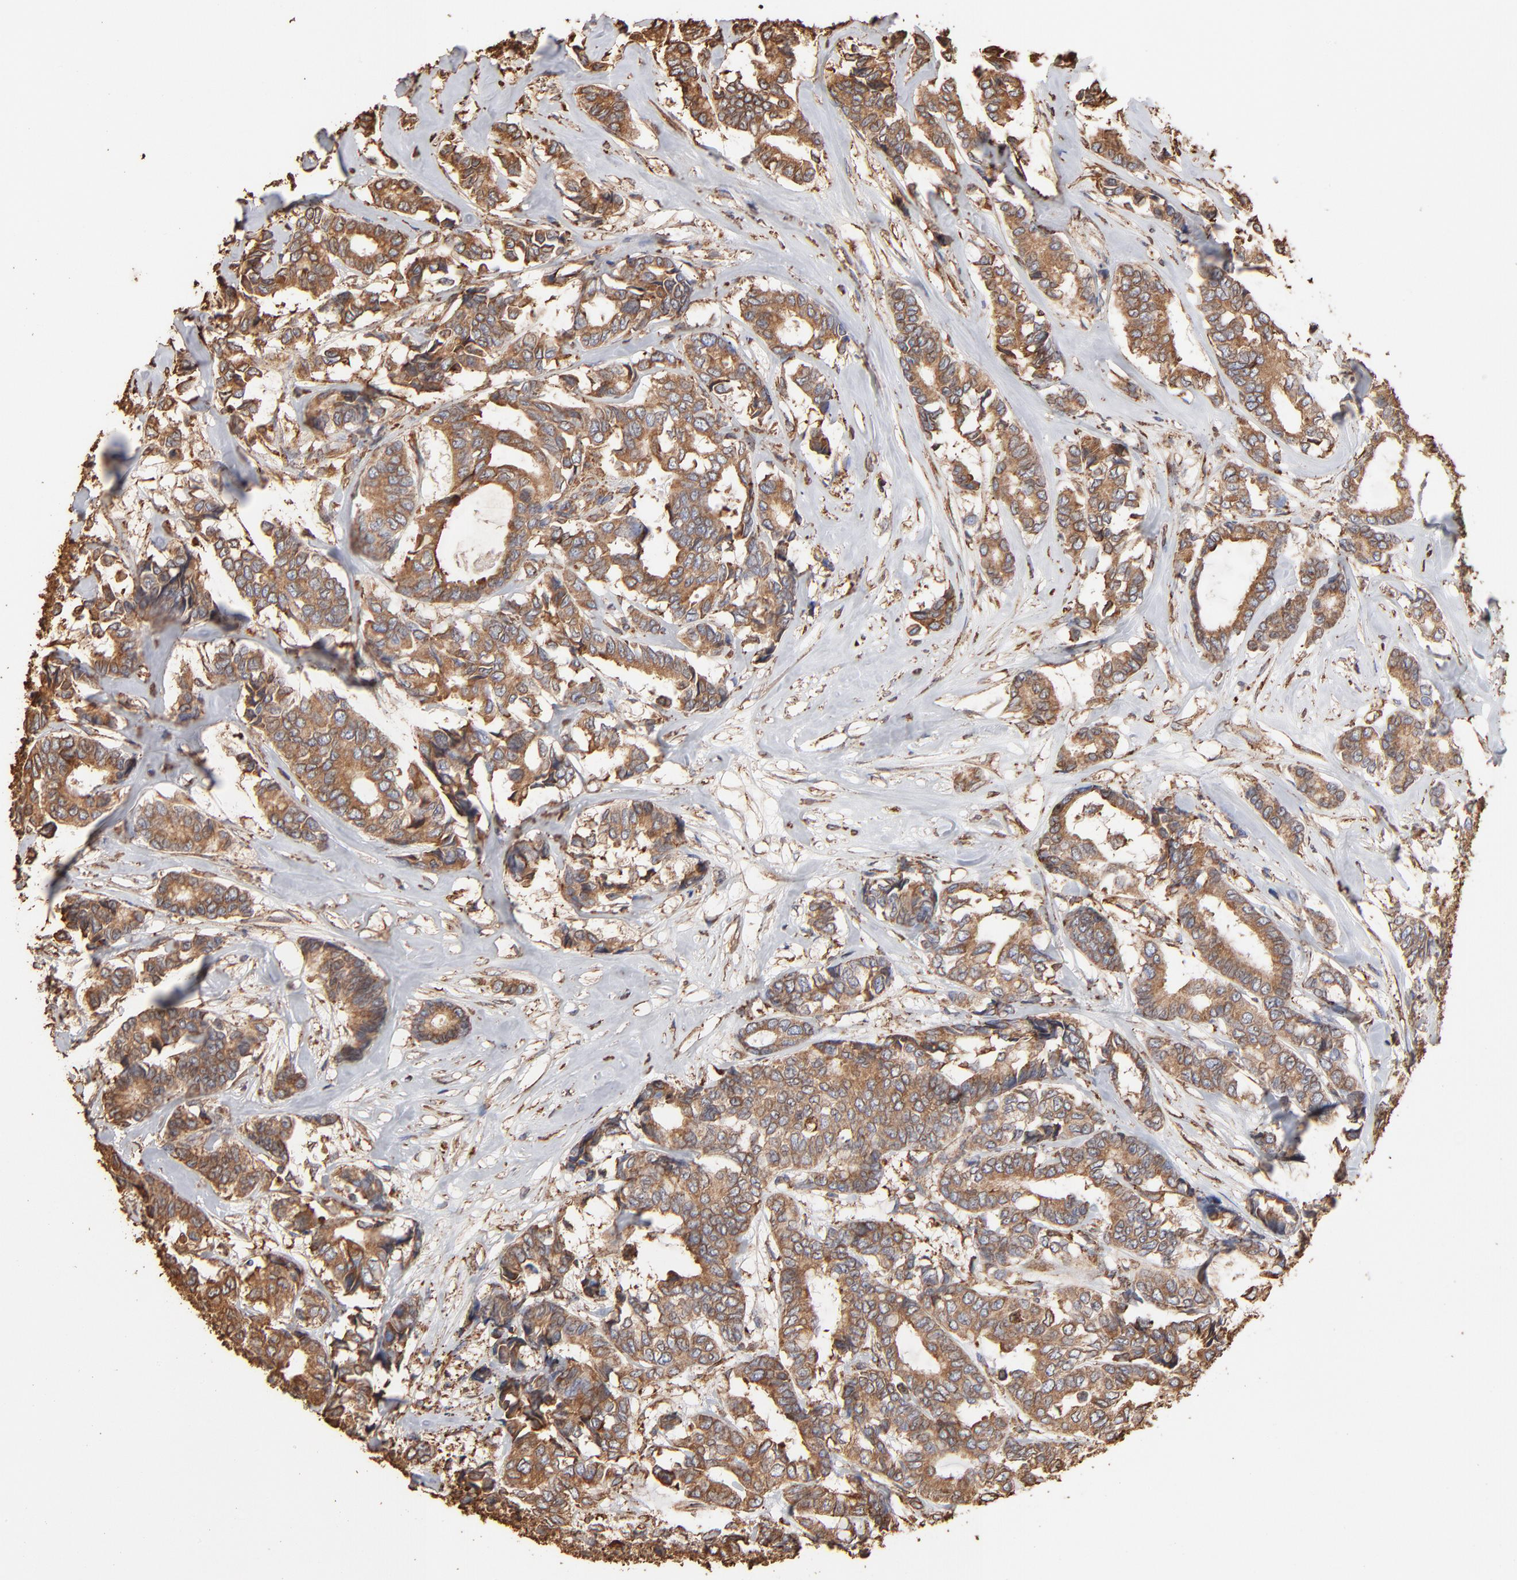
{"staining": {"intensity": "moderate", "quantity": ">75%", "location": "cytoplasmic/membranous"}, "tissue": "breast cancer", "cell_type": "Tumor cells", "image_type": "cancer", "snomed": [{"axis": "morphology", "description": "Duct carcinoma"}, {"axis": "topography", "description": "Breast"}], "caption": "Immunohistochemistry photomicrograph of human breast intraductal carcinoma stained for a protein (brown), which demonstrates medium levels of moderate cytoplasmic/membranous staining in approximately >75% of tumor cells.", "gene": "PDIA3", "patient": {"sex": "female", "age": 87}}